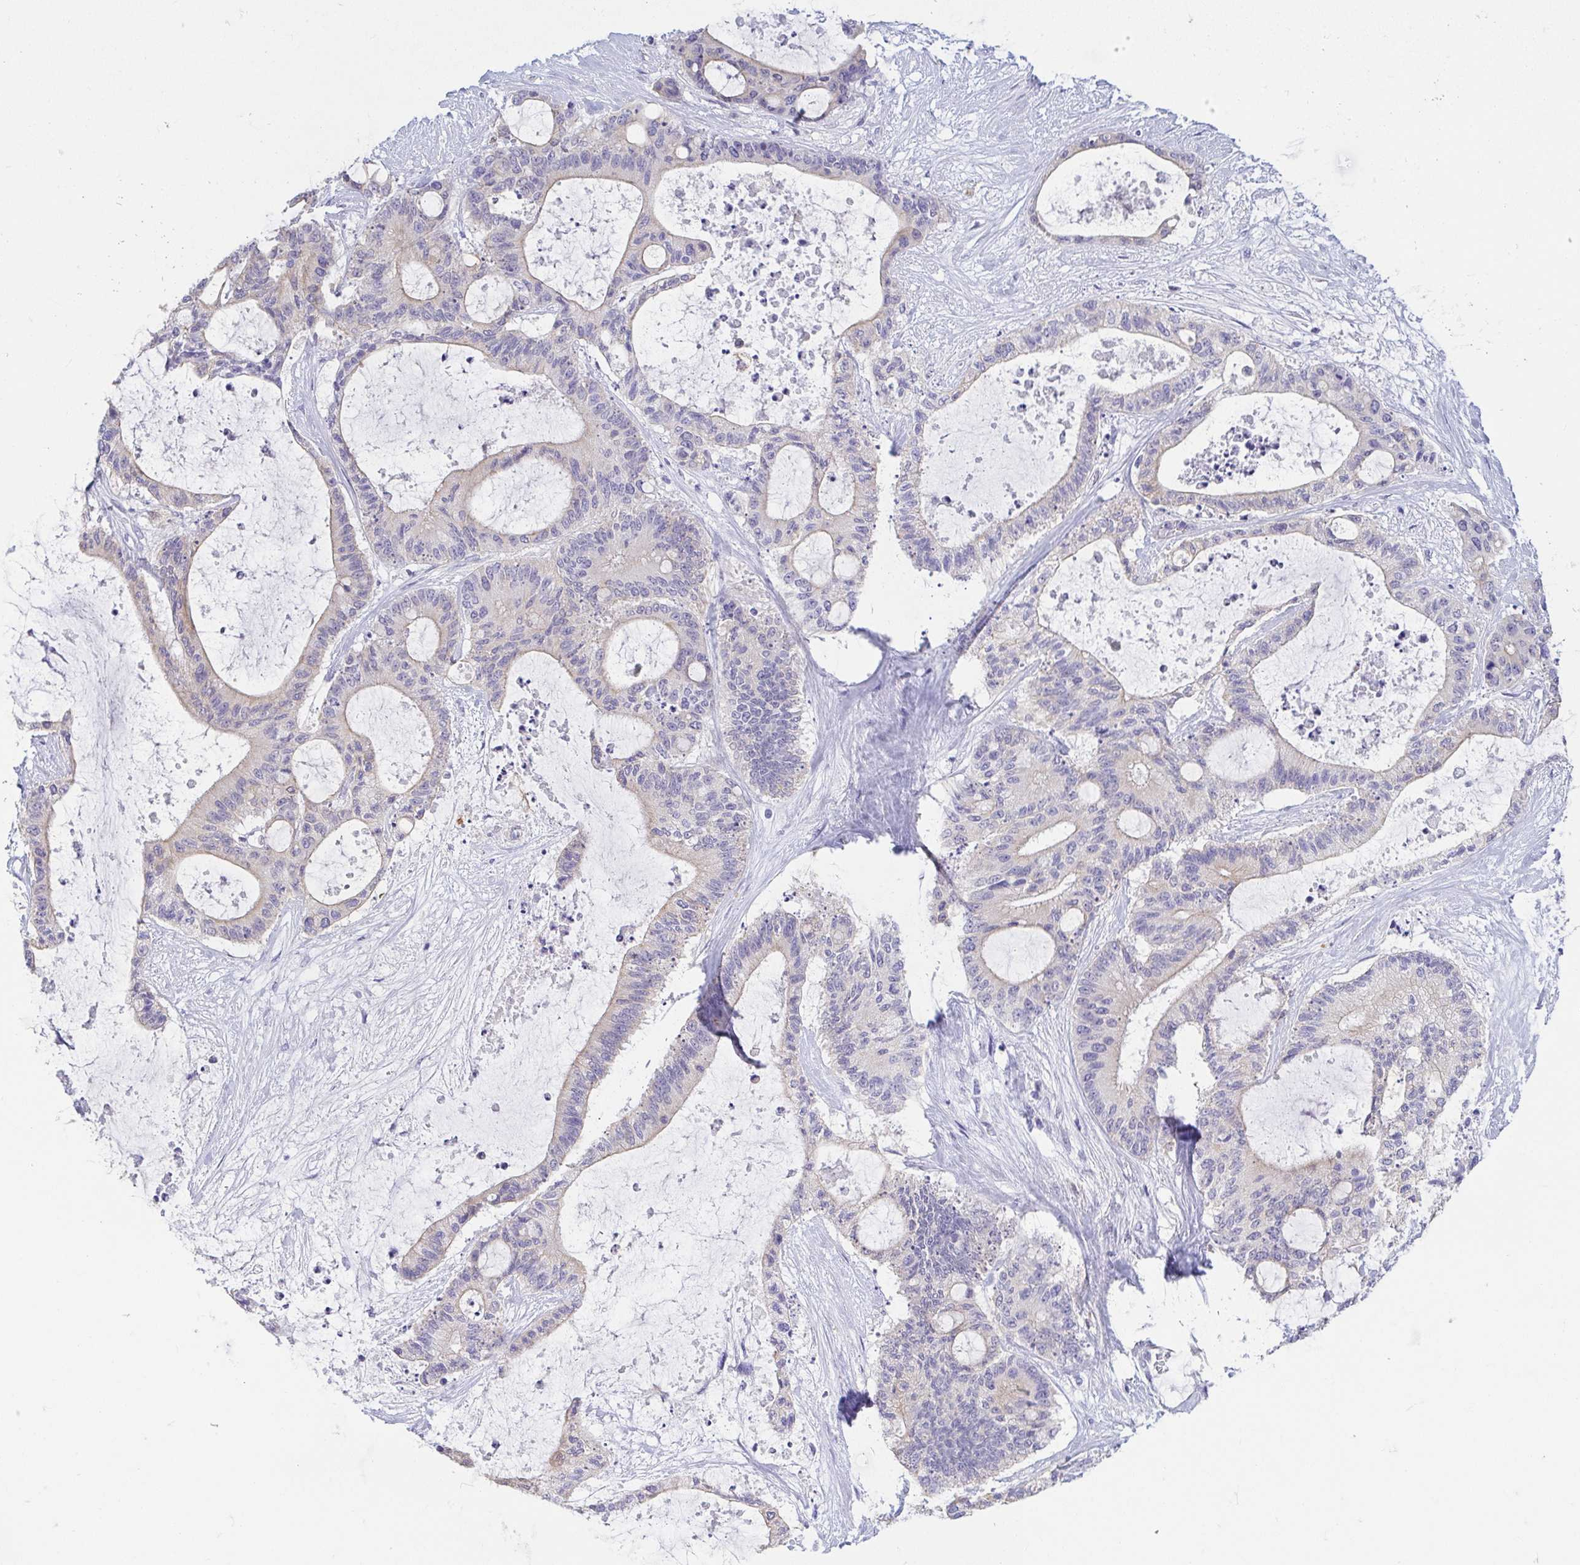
{"staining": {"intensity": "negative", "quantity": "none", "location": "none"}, "tissue": "liver cancer", "cell_type": "Tumor cells", "image_type": "cancer", "snomed": [{"axis": "morphology", "description": "Normal tissue, NOS"}, {"axis": "morphology", "description": "Cholangiocarcinoma"}, {"axis": "topography", "description": "Liver"}, {"axis": "topography", "description": "Peripheral nerve tissue"}], "caption": "Photomicrograph shows no protein expression in tumor cells of liver cholangiocarcinoma tissue.", "gene": "FABP3", "patient": {"sex": "female", "age": 73}}